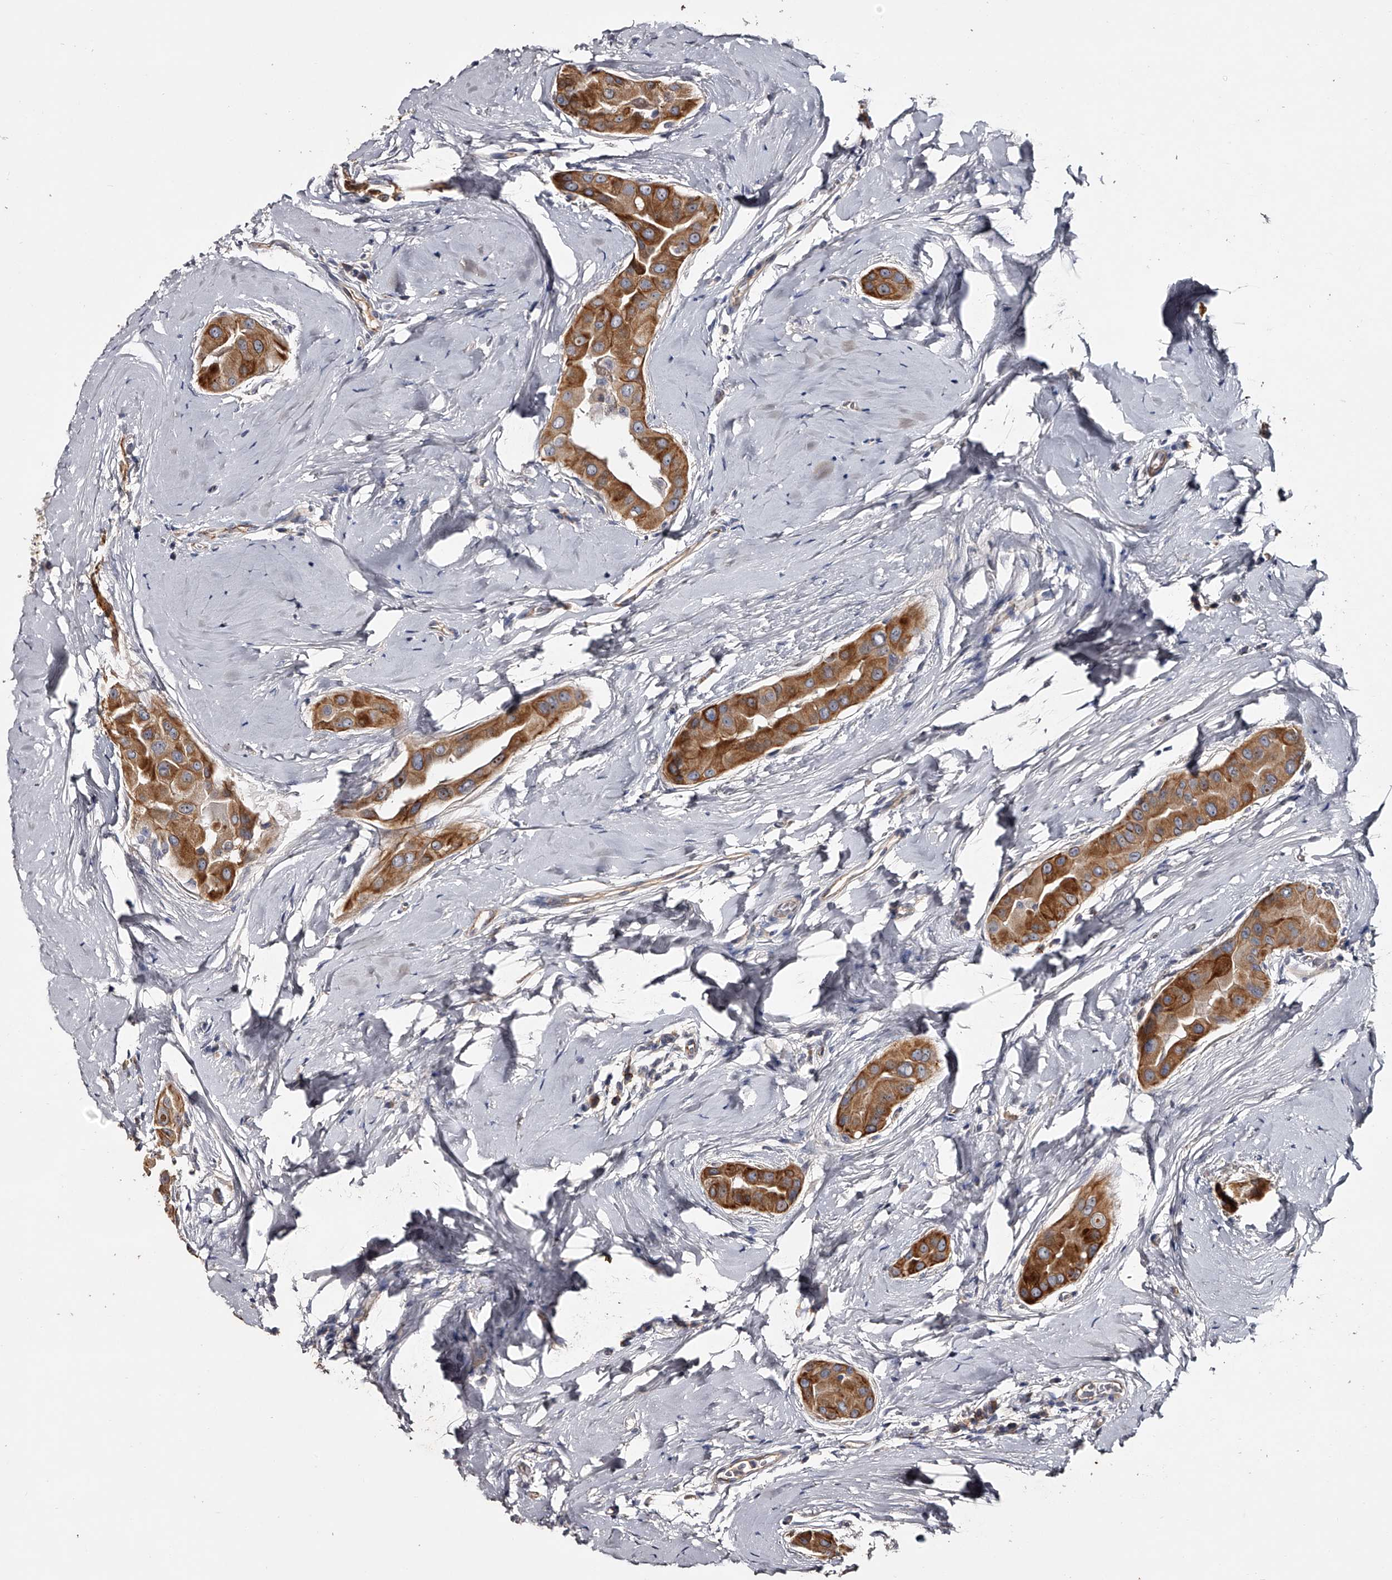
{"staining": {"intensity": "strong", "quantity": ">75%", "location": "cytoplasmic/membranous"}, "tissue": "thyroid cancer", "cell_type": "Tumor cells", "image_type": "cancer", "snomed": [{"axis": "morphology", "description": "Papillary adenocarcinoma, NOS"}, {"axis": "topography", "description": "Thyroid gland"}], "caption": "Protein analysis of thyroid cancer tissue displays strong cytoplasmic/membranous positivity in approximately >75% of tumor cells. (DAB (3,3'-diaminobenzidine) = brown stain, brightfield microscopy at high magnification).", "gene": "MDN1", "patient": {"sex": "male", "age": 33}}